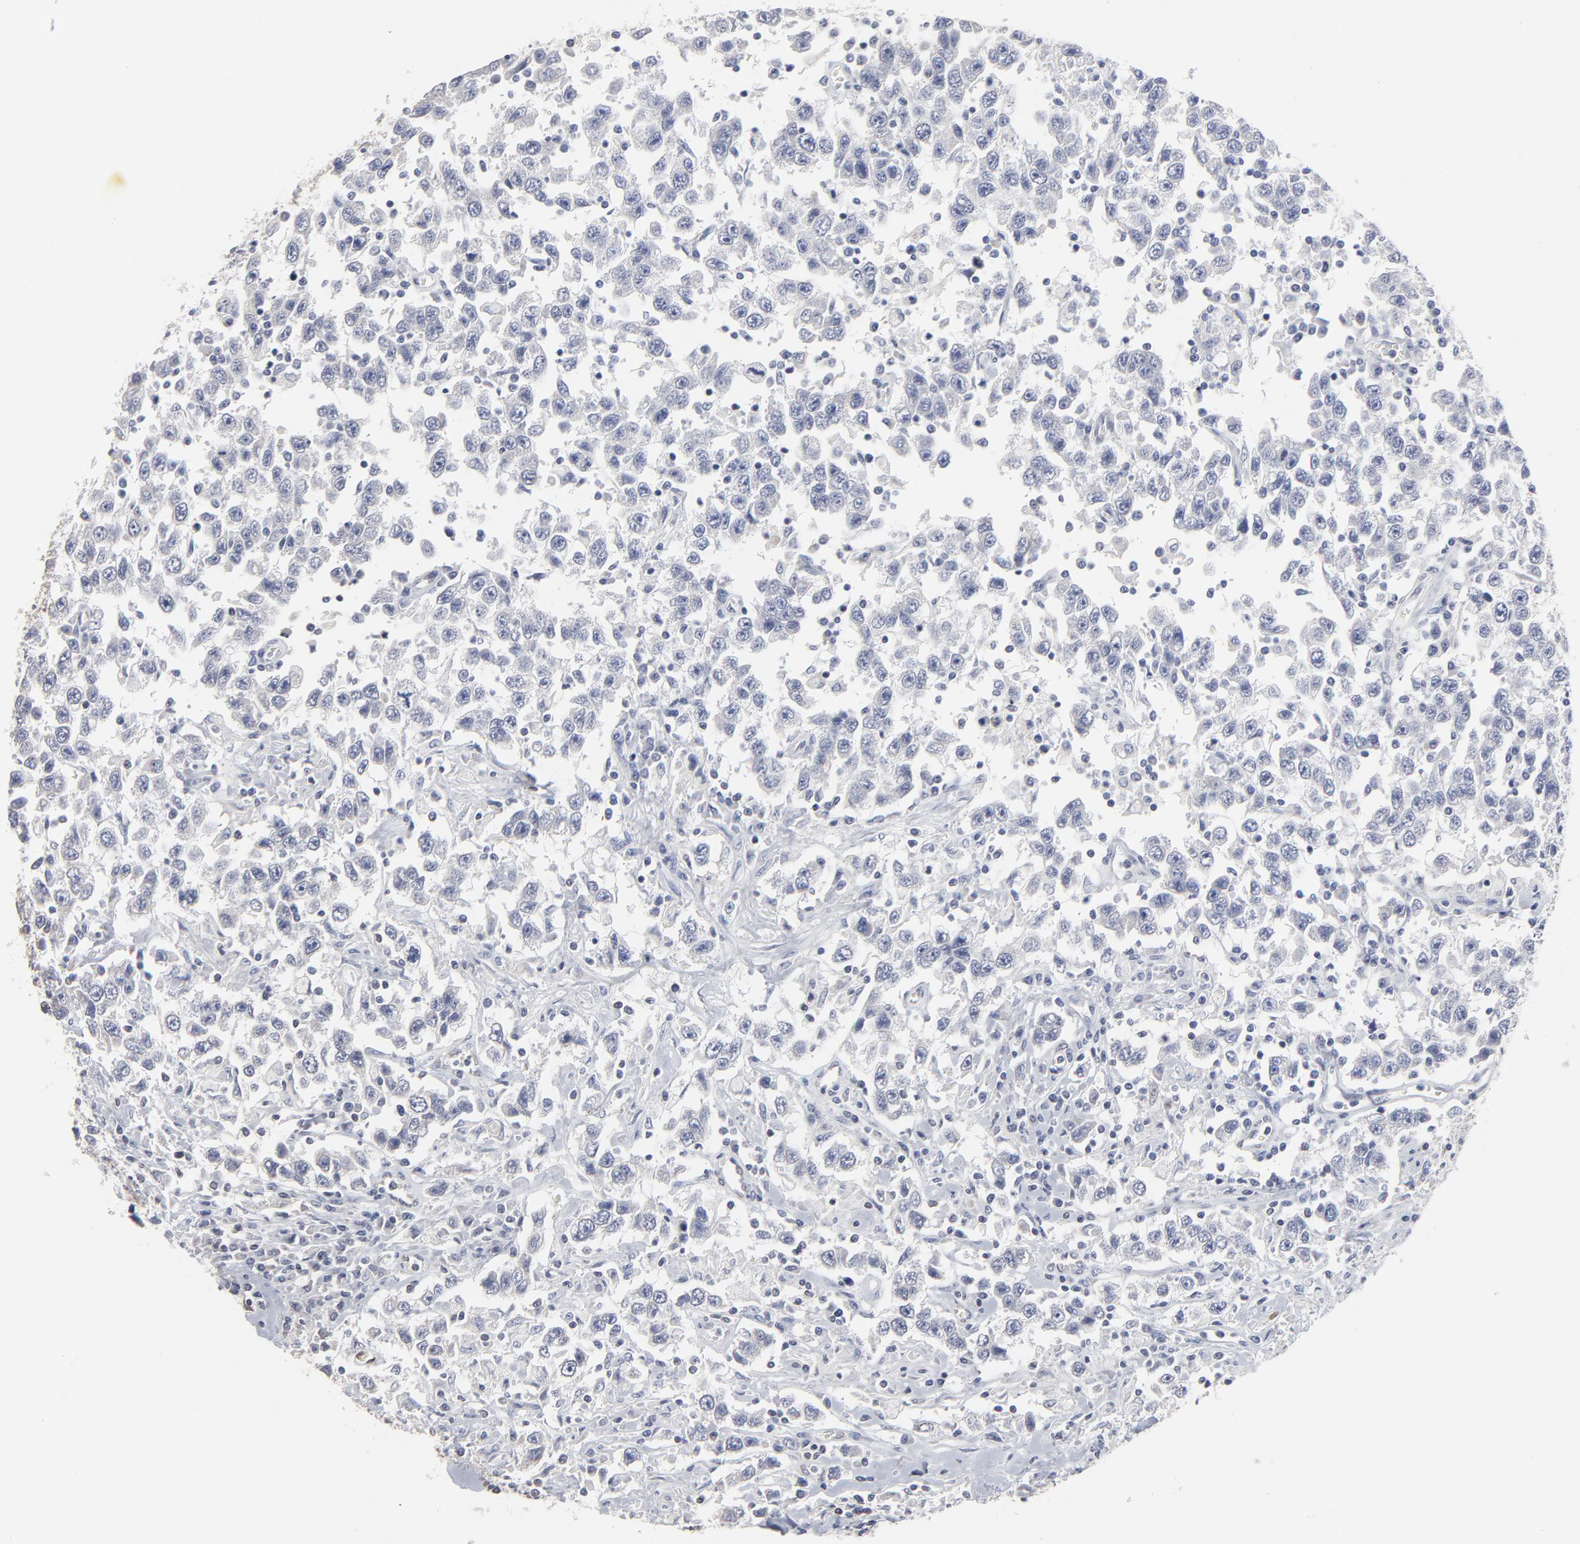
{"staining": {"intensity": "negative", "quantity": "none", "location": "none"}, "tissue": "testis cancer", "cell_type": "Tumor cells", "image_type": "cancer", "snomed": [{"axis": "morphology", "description": "Seminoma, NOS"}, {"axis": "topography", "description": "Testis"}], "caption": "A histopathology image of testis seminoma stained for a protein reveals no brown staining in tumor cells.", "gene": "SYNE2", "patient": {"sex": "male", "age": 41}}